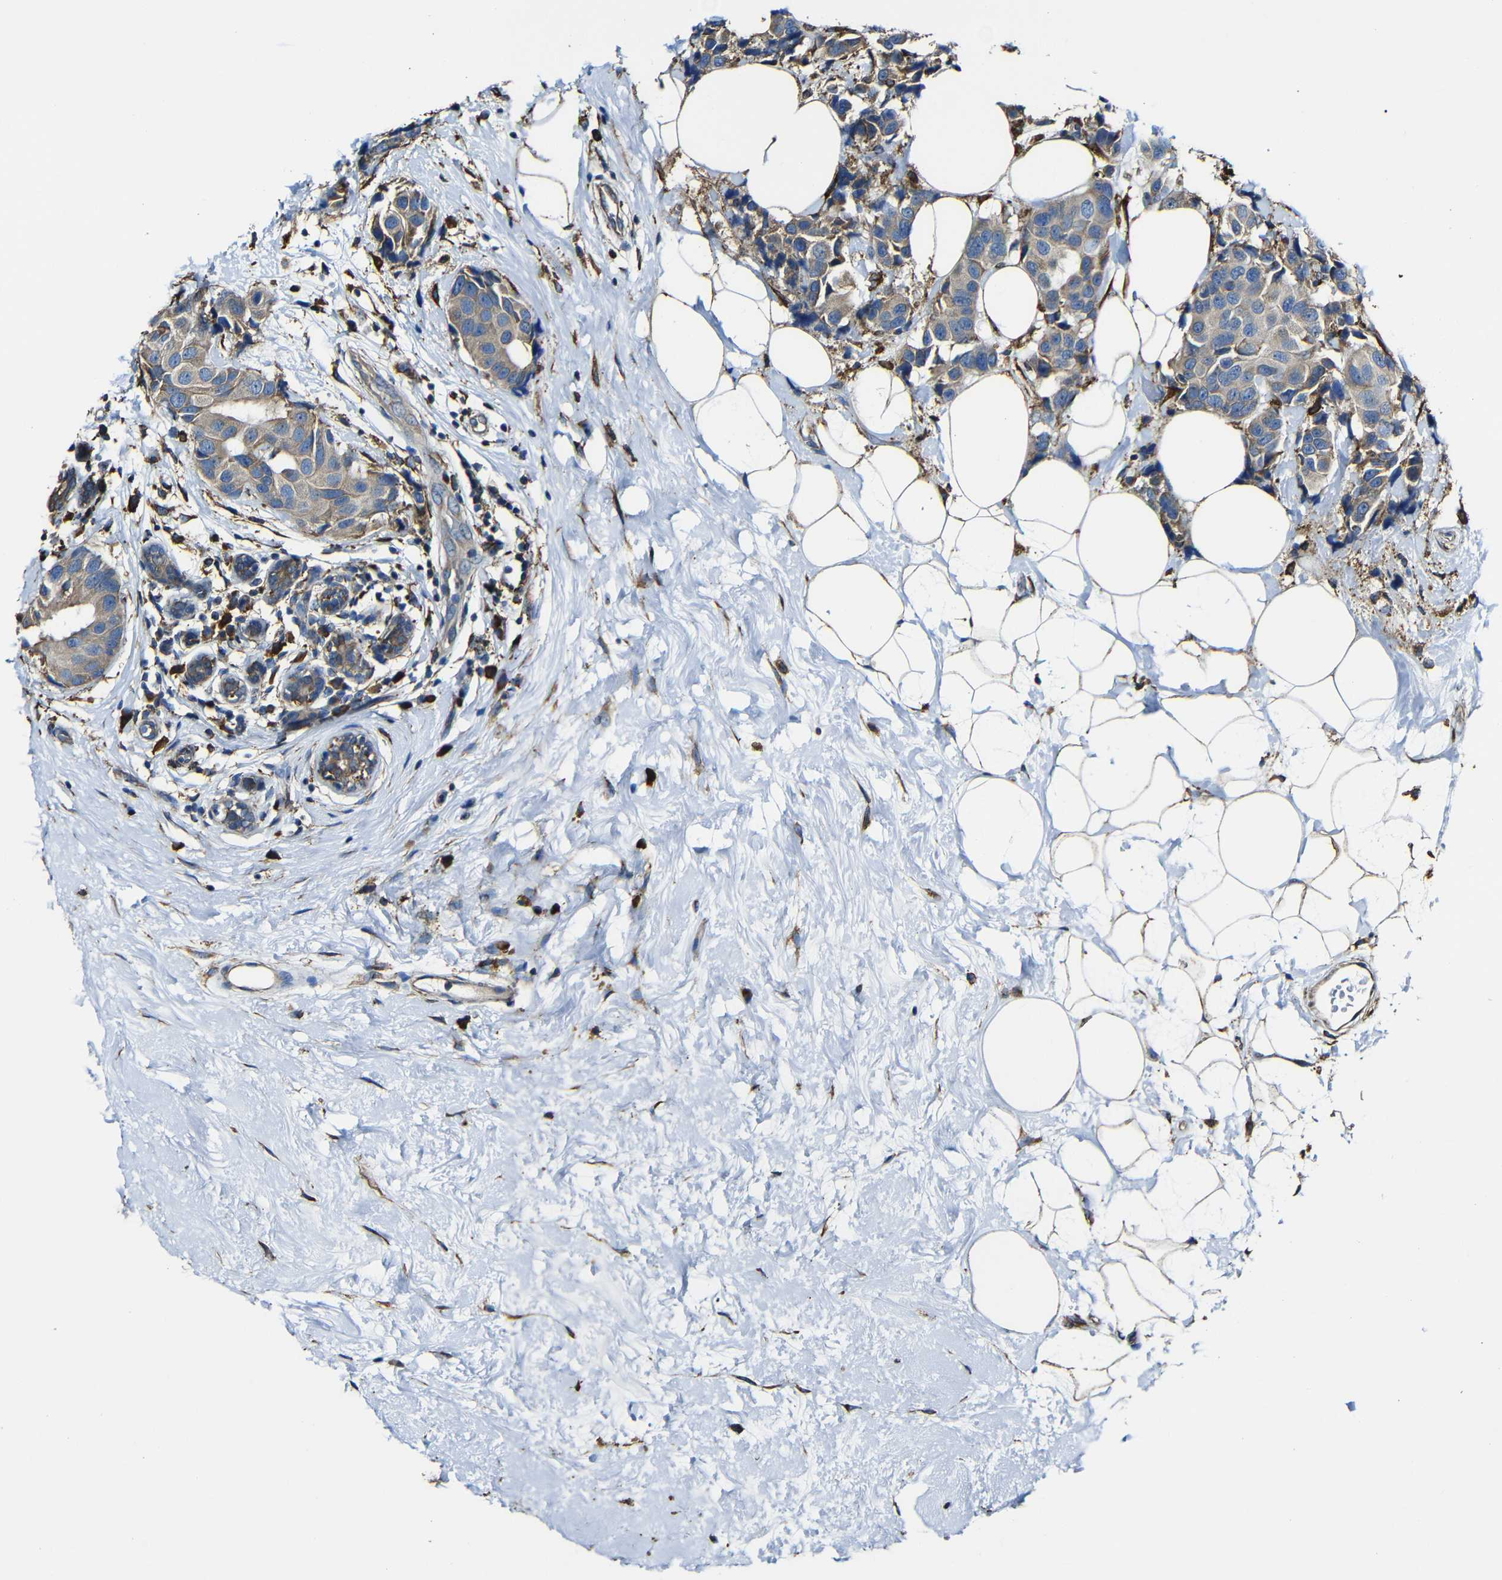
{"staining": {"intensity": "weak", "quantity": ">75%", "location": "cytoplasmic/membranous"}, "tissue": "breast cancer", "cell_type": "Tumor cells", "image_type": "cancer", "snomed": [{"axis": "morphology", "description": "Normal tissue, NOS"}, {"axis": "morphology", "description": "Duct carcinoma"}, {"axis": "topography", "description": "Breast"}], "caption": "A photomicrograph of invasive ductal carcinoma (breast) stained for a protein reveals weak cytoplasmic/membranous brown staining in tumor cells.", "gene": "PPIB", "patient": {"sex": "female", "age": 39}}